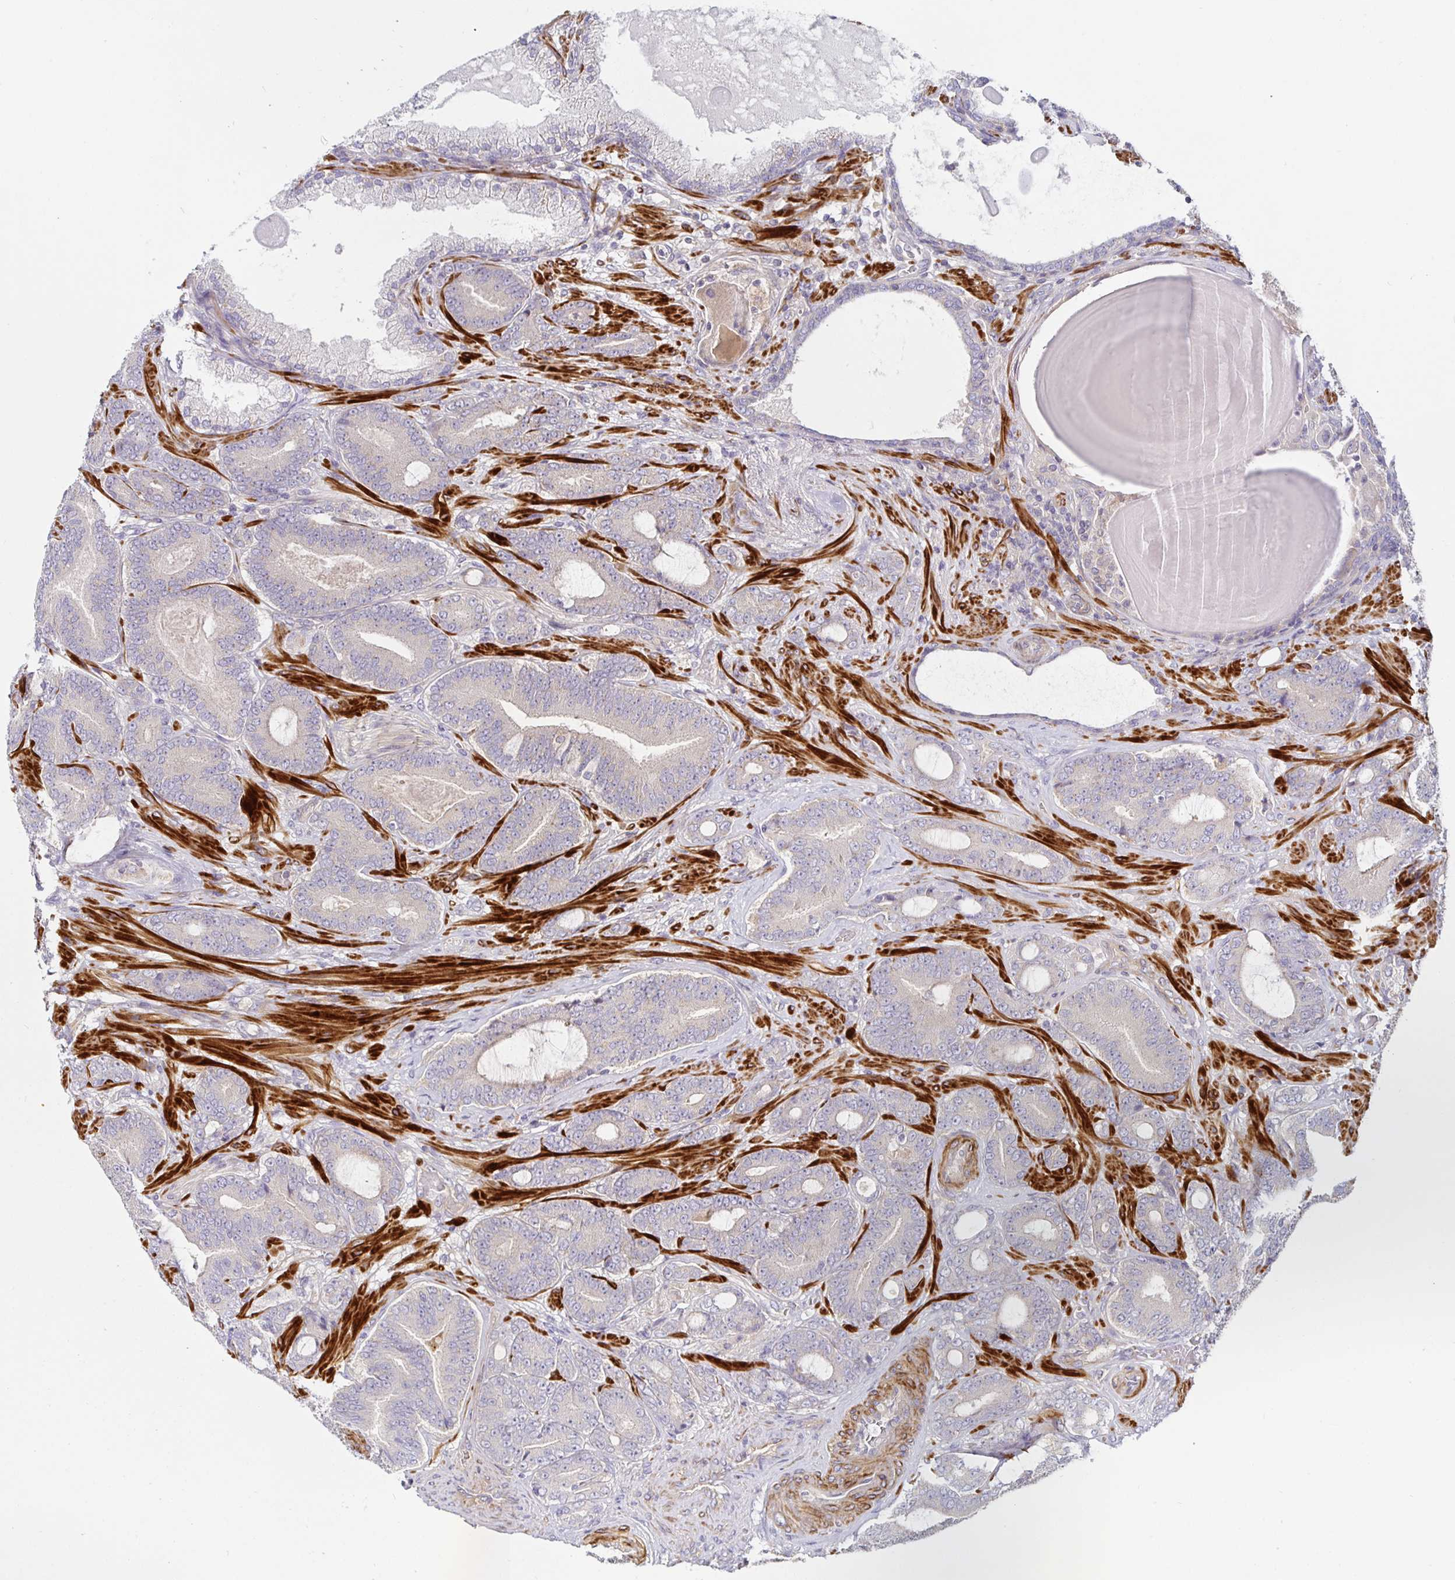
{"staining": {"intensity": "weak", "quantity": "<25%", "location": "cytoplasmic/membranous"}, "tissue": "prostate cancer", "cell_type": "Tumor cells", "image_type": "cancer", "snomed": [{"axis": "morphology", "description": "Adenocarcinoma, High grade"}, {"axis": "topography", "description": "Prostate"}], "caption": "The histopathology image reveals no staining of tumor cells in prostate cancer (adenocarcinoma (high-grade)). The staining was performed using DAB to visualize the protein expression in brown, while the nuclei were stained in blue with hematoxylin (Magnification: 20x).", "gene": "METTL22", "patient": {"sex": "male", "age": 62}}